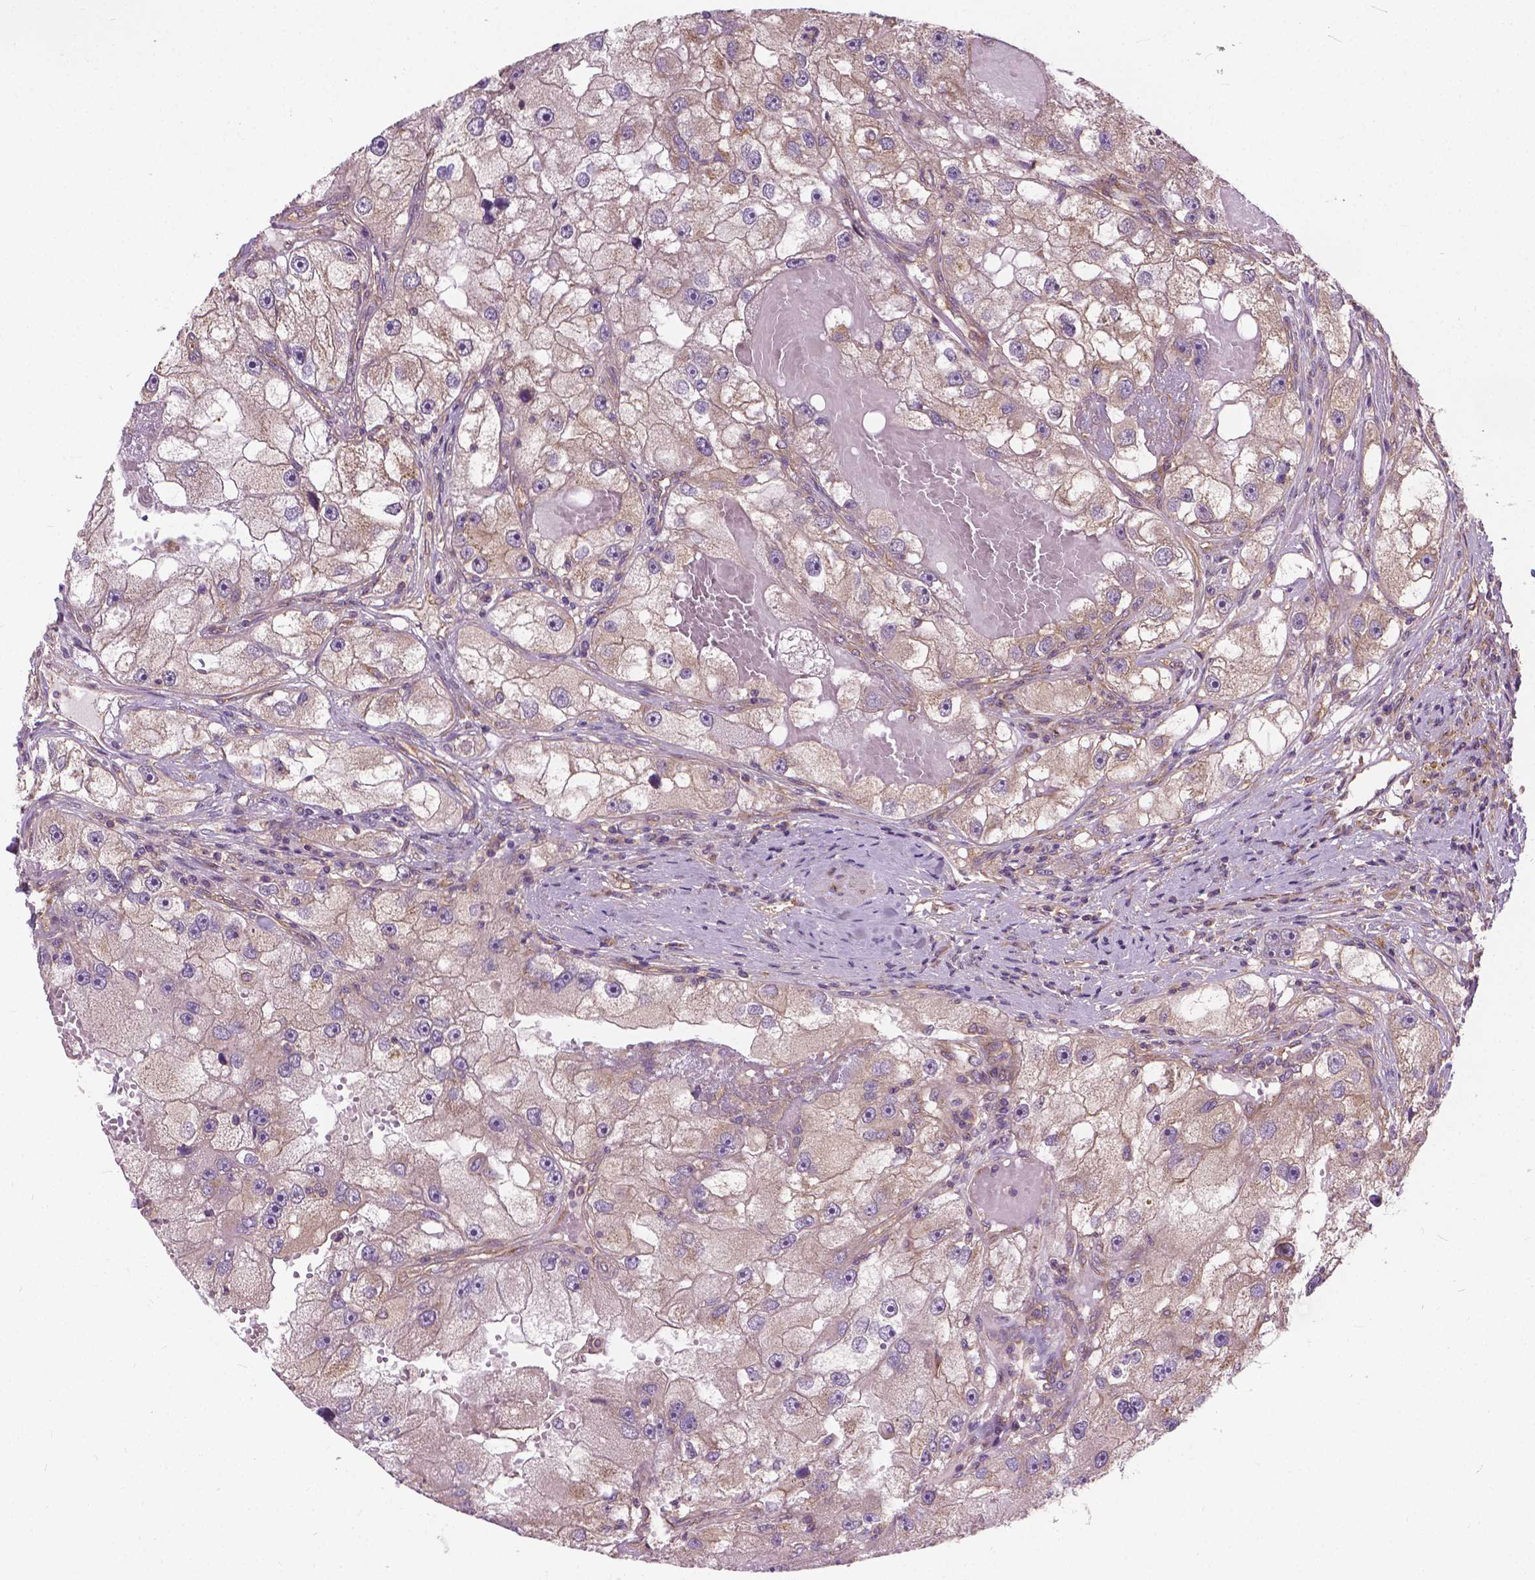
{"staining": {"intensity": "weak", "quantity": "<25%", "location": "cytoplasmic/membranous"}, "tissue": "renal cancer", "cell_type": "Tumor cells", "image_type": "cancer", "snomed": [{"axis": "morphology", "description": "Adenocarcinoma, NOS"}, {"axis": "topography", "description": "Kidney"}], "caption": "IHC of human renal cancer exhibits no expression in tumor cells.", "gene": "MZT1", "patient": {"sex": "male", "age": 63}}